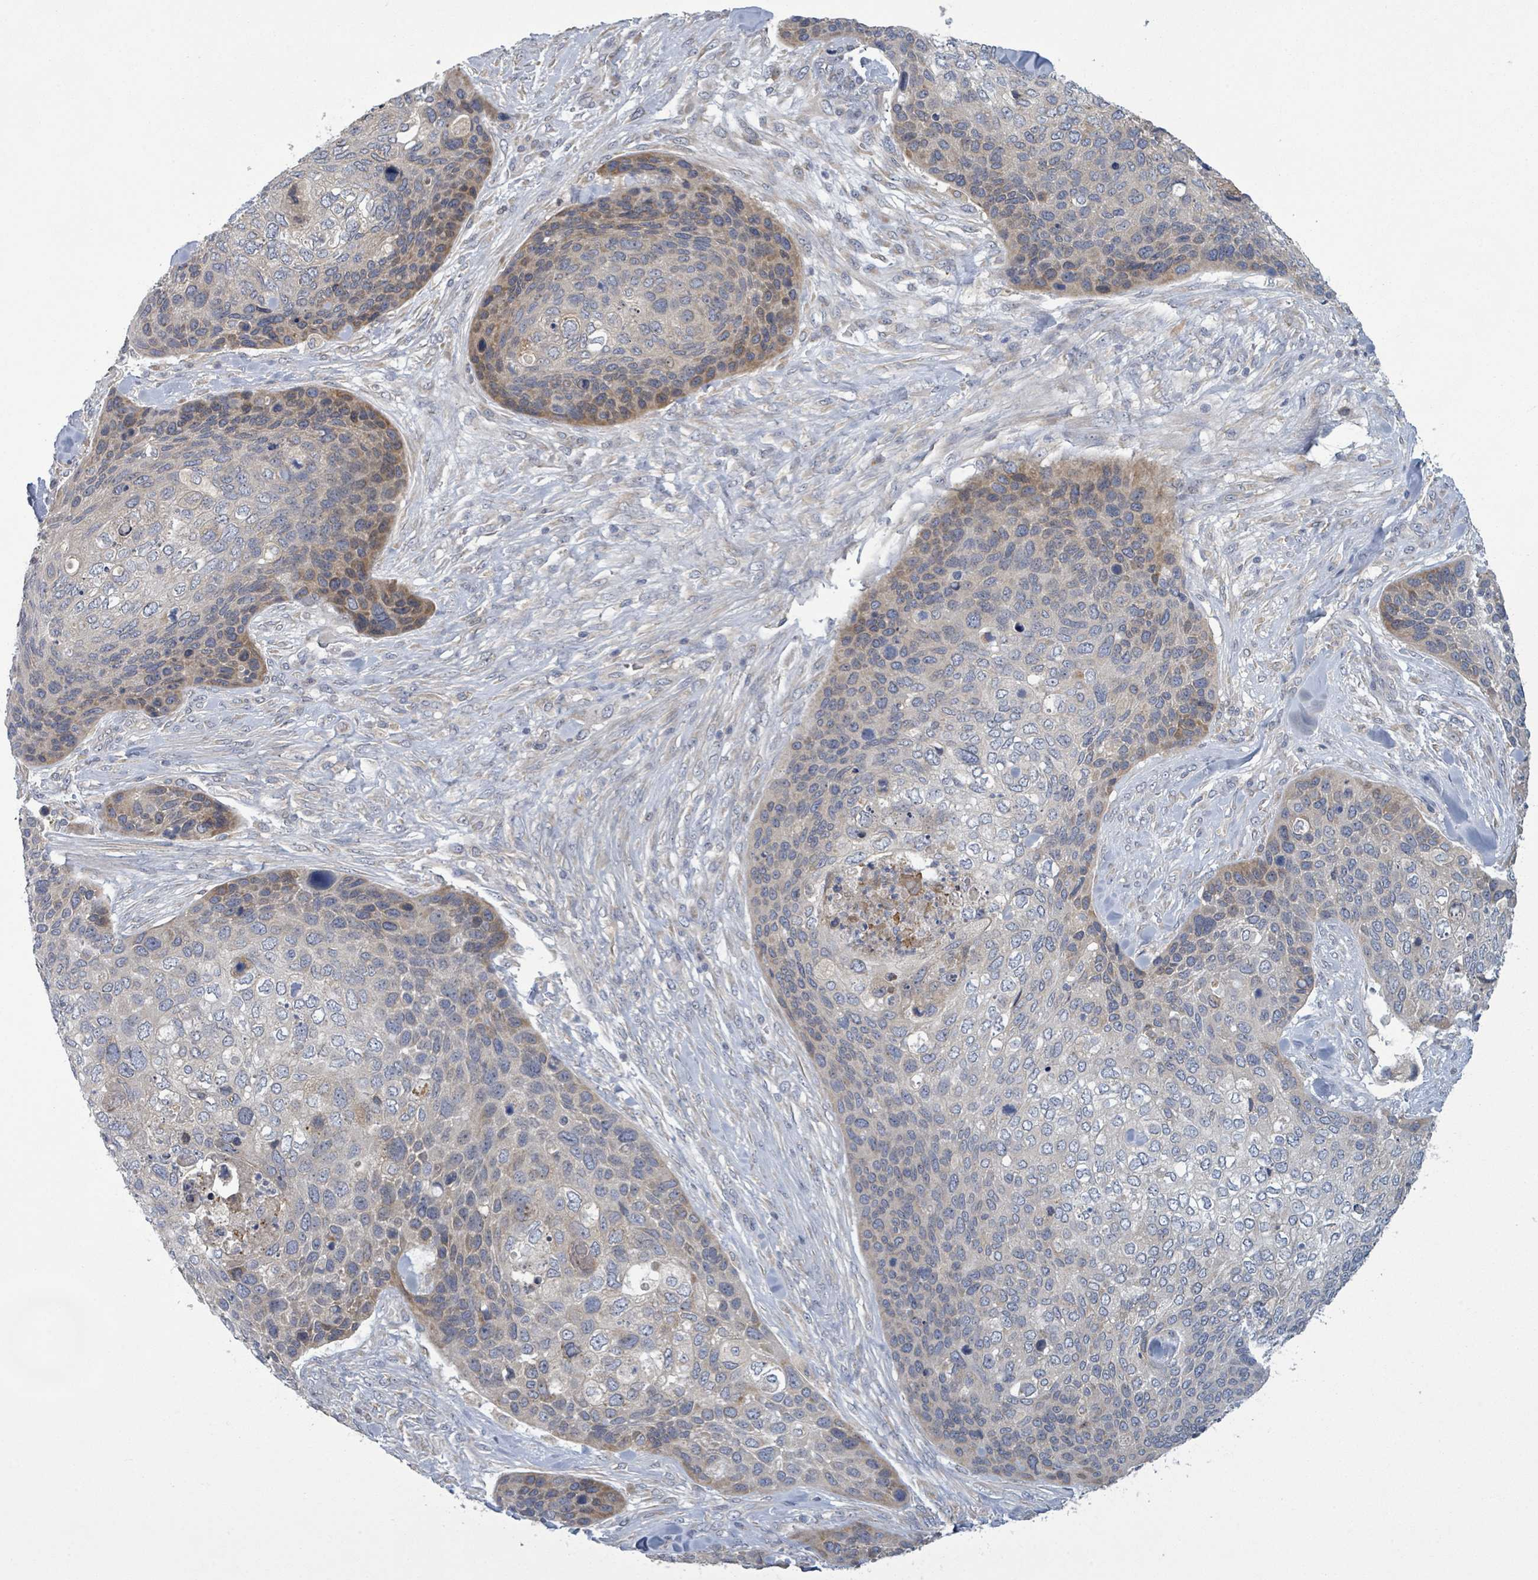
{"staining": {"intensity": "weak", "quantity": "<25%", "location": "cytoplasmic/membranous"}, "tissue": "skin cancer", "cell_type": "Tumor cells", "image_type": "cancer", "snomed": [{"axis": "morphology", "description": "Basal cell carcinoma"}, {"axis": "topography", "description": "Skin"}], "caption": "Tumor cells show no significant positivity in skin basal cell carcinoma.", "gene": "ATP13A1", "patient": {"sex": "female", "age": 74}}